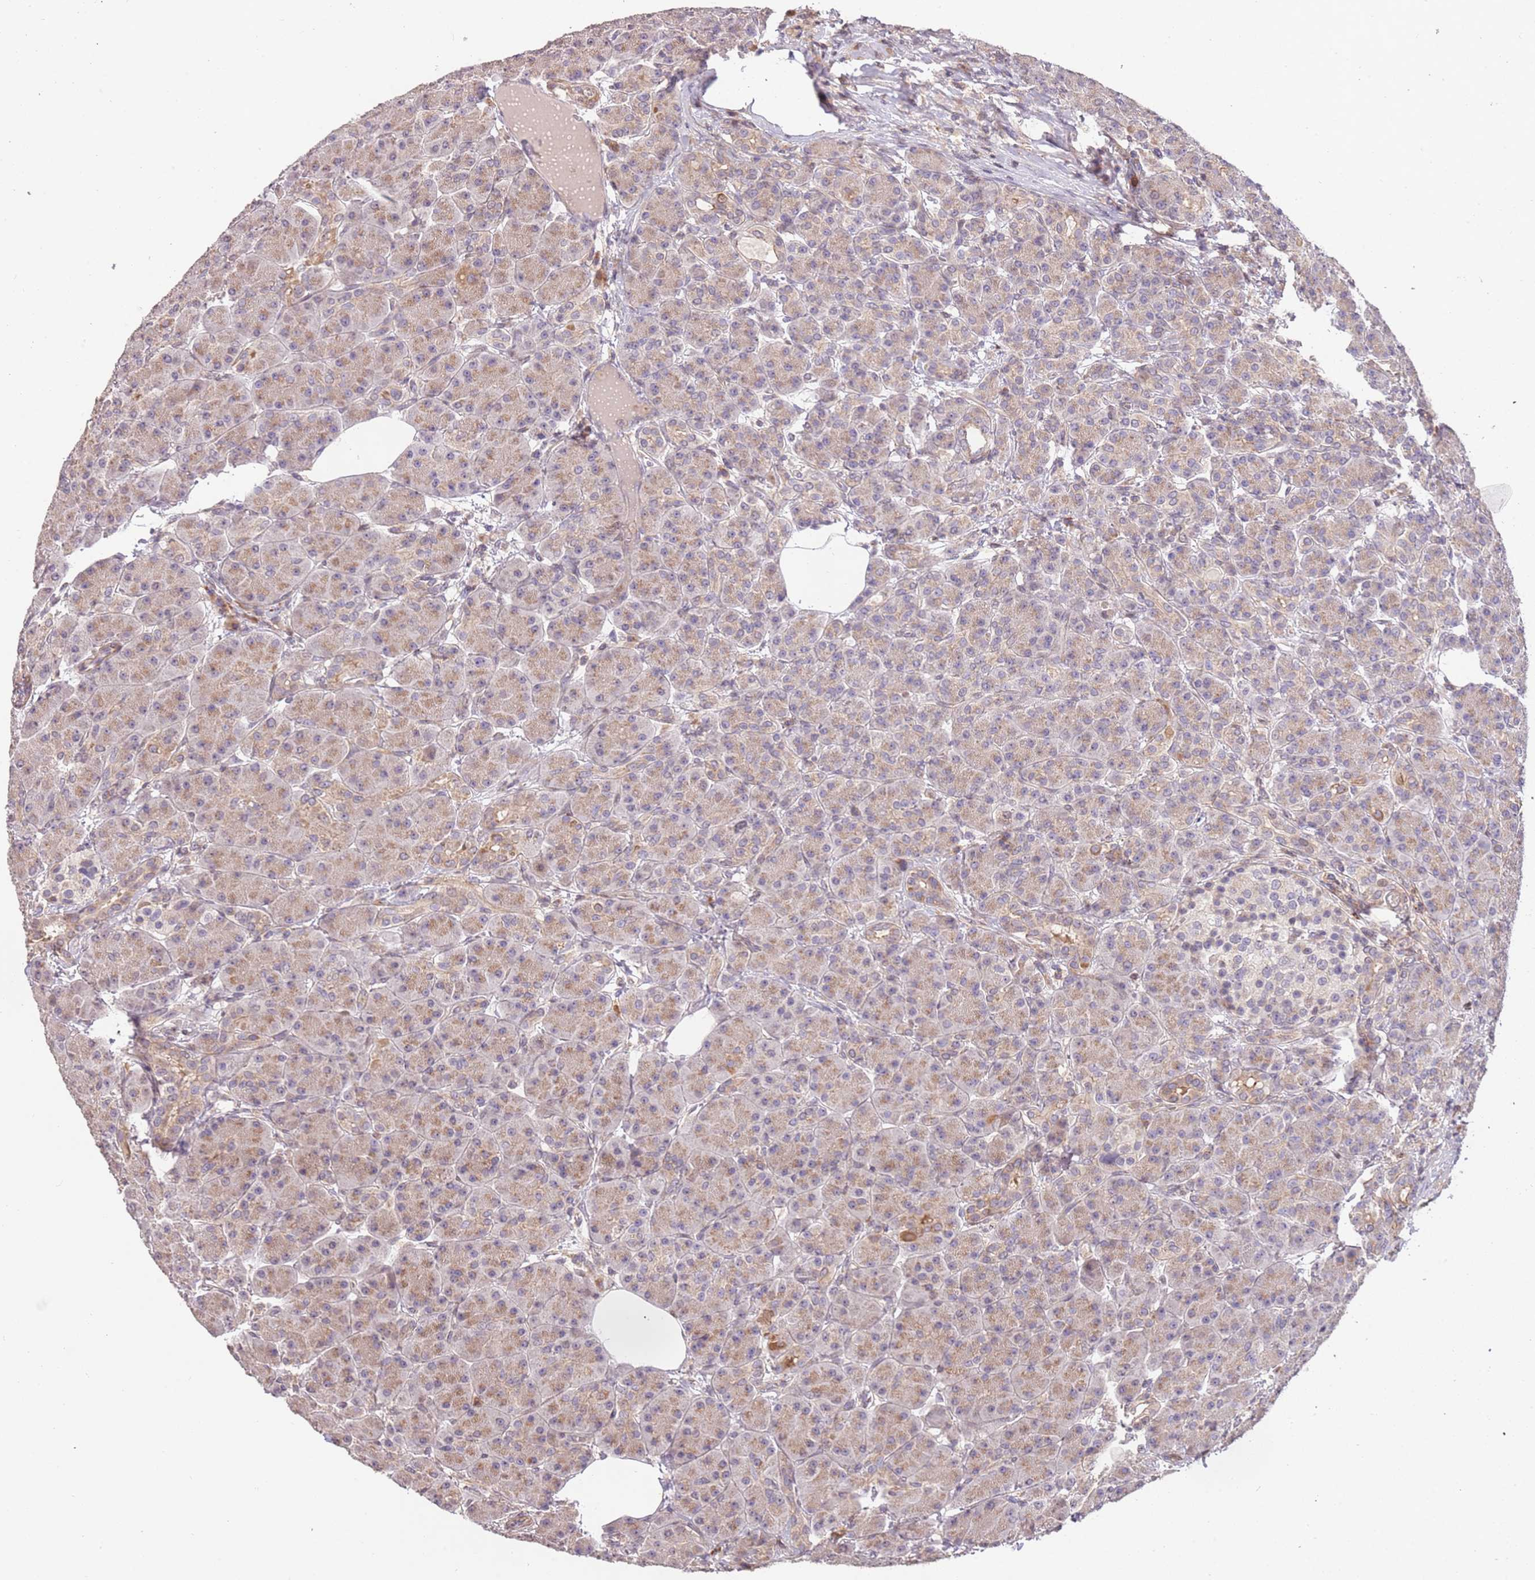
{"staining": {"intensity": "moderate", "quantity": ">75%", "location": "cytoplasmic/membranous"}, "tissue": "pancreas", "cell_type": "Exocrine glandular cells", "image_type": "normal", "snomed": [{"axis": "morphology", "description": "Normal tissue, NOS"}, {"axis": "topography", "description": "Pancreas"}], "caption": "Immunohistochemistry staining of normal pancreas, which reveals medium levels of moderate cytoplasmic/membranous positivity in about >75% of exocrine glandular cells indicating moderate cytoplasmic/membranous protein expression. The staining was performed using DAB (brown) for protein detection and nuclei were counterstained in hematoxylin (blue).", "gene": "SLC16A4", "patient": {"sex": "male", "age": 63}}